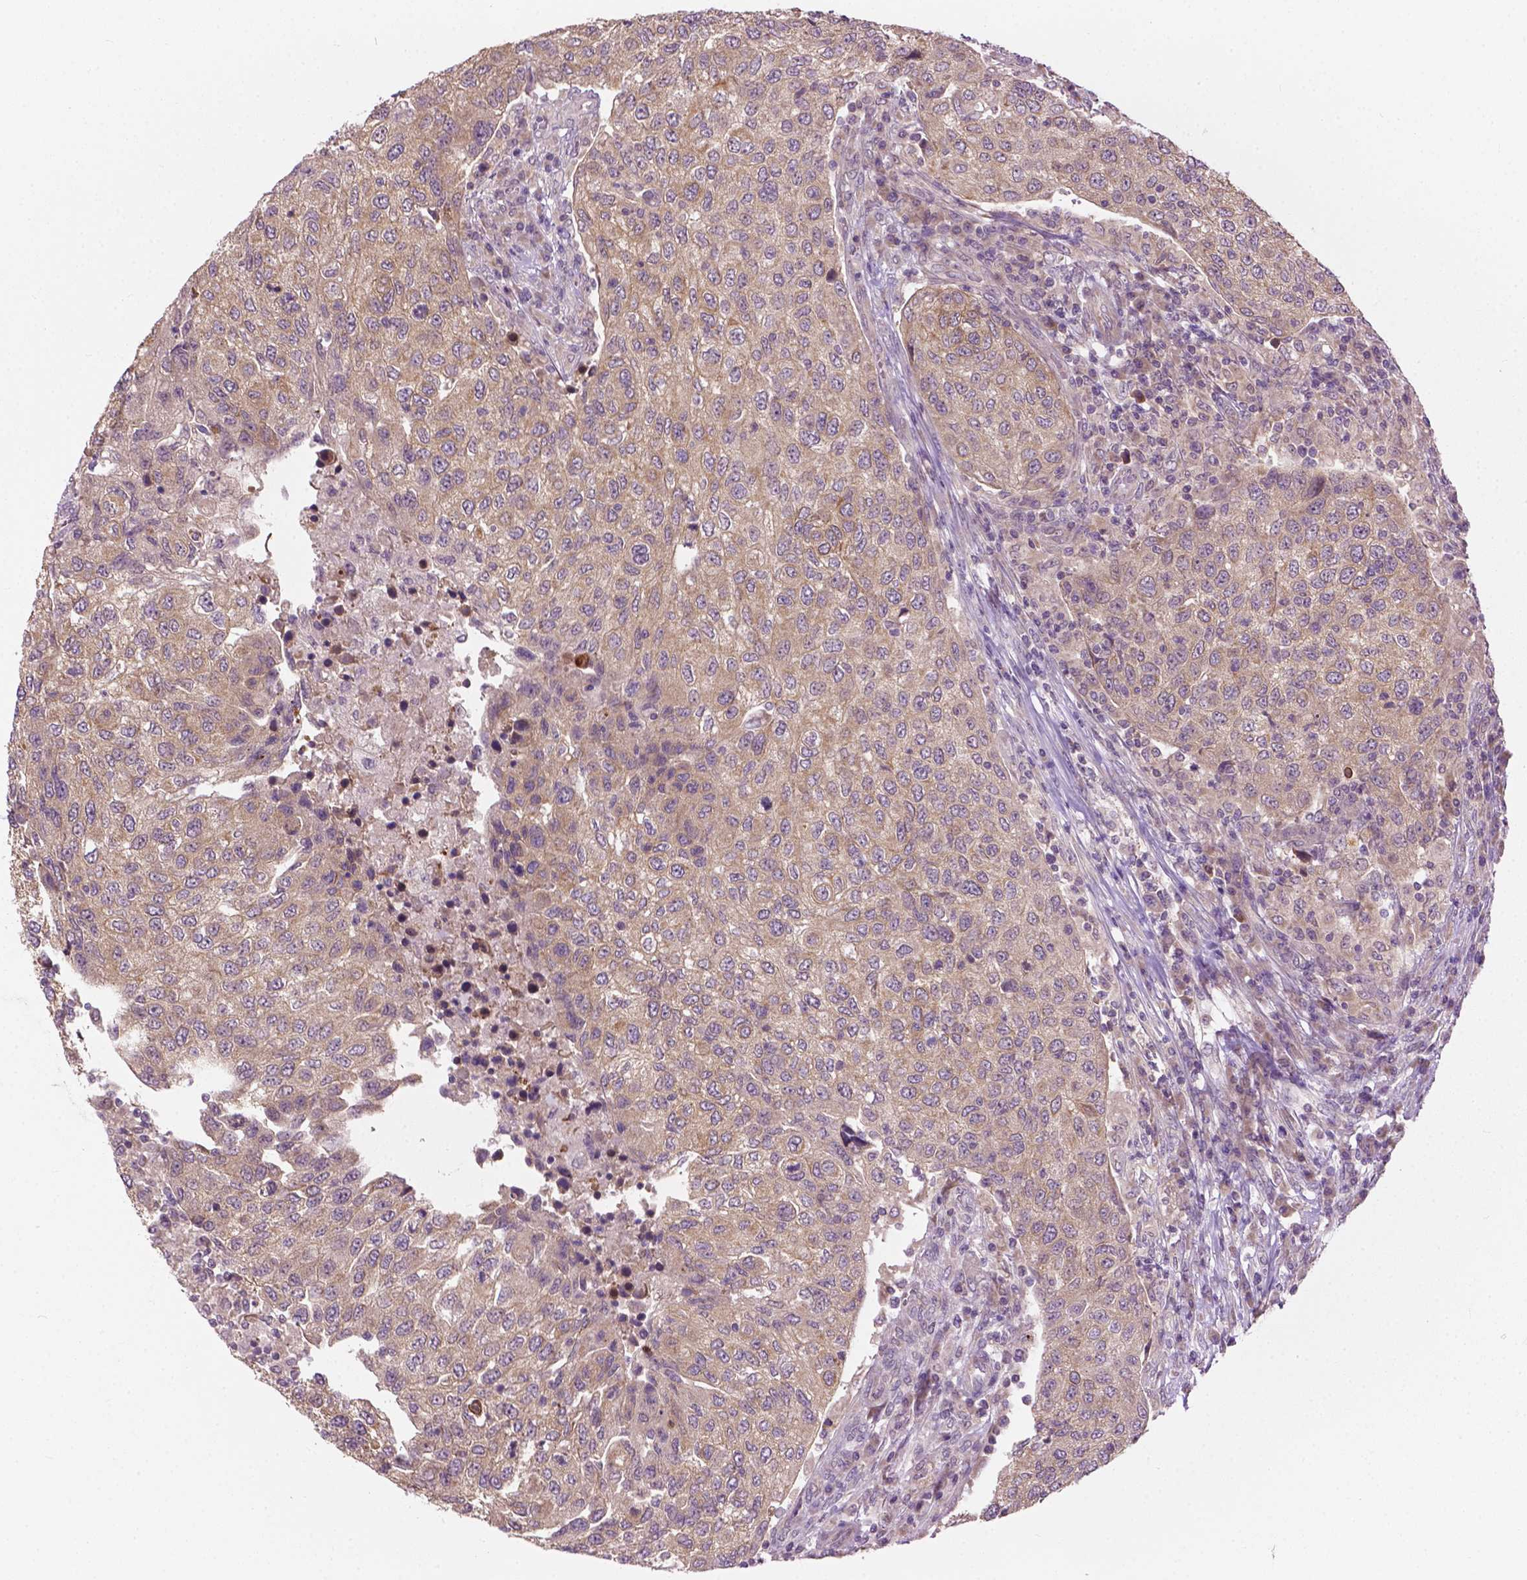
{"staining": {"intensity": "weak", "quantity": ">75%", "location": "cytoplasmic/membranous"}, "tissue": "urothelial cancer", "cell_type": "Tumor cells", "image_type": "cancer", "snomed": [{"axis": "morphology", "description": "Urothelial carcinoma, High grade"}, {"axis": "topography", "description": "Urinary bladder"}], "caption": "The image shows staining of urothelial cancer, revealing weak cytoplasmic/membranous protein staining (brown color) within tumor cells.", "gene": "MZT1", "patient": {"sex": "female", "age": 78}}